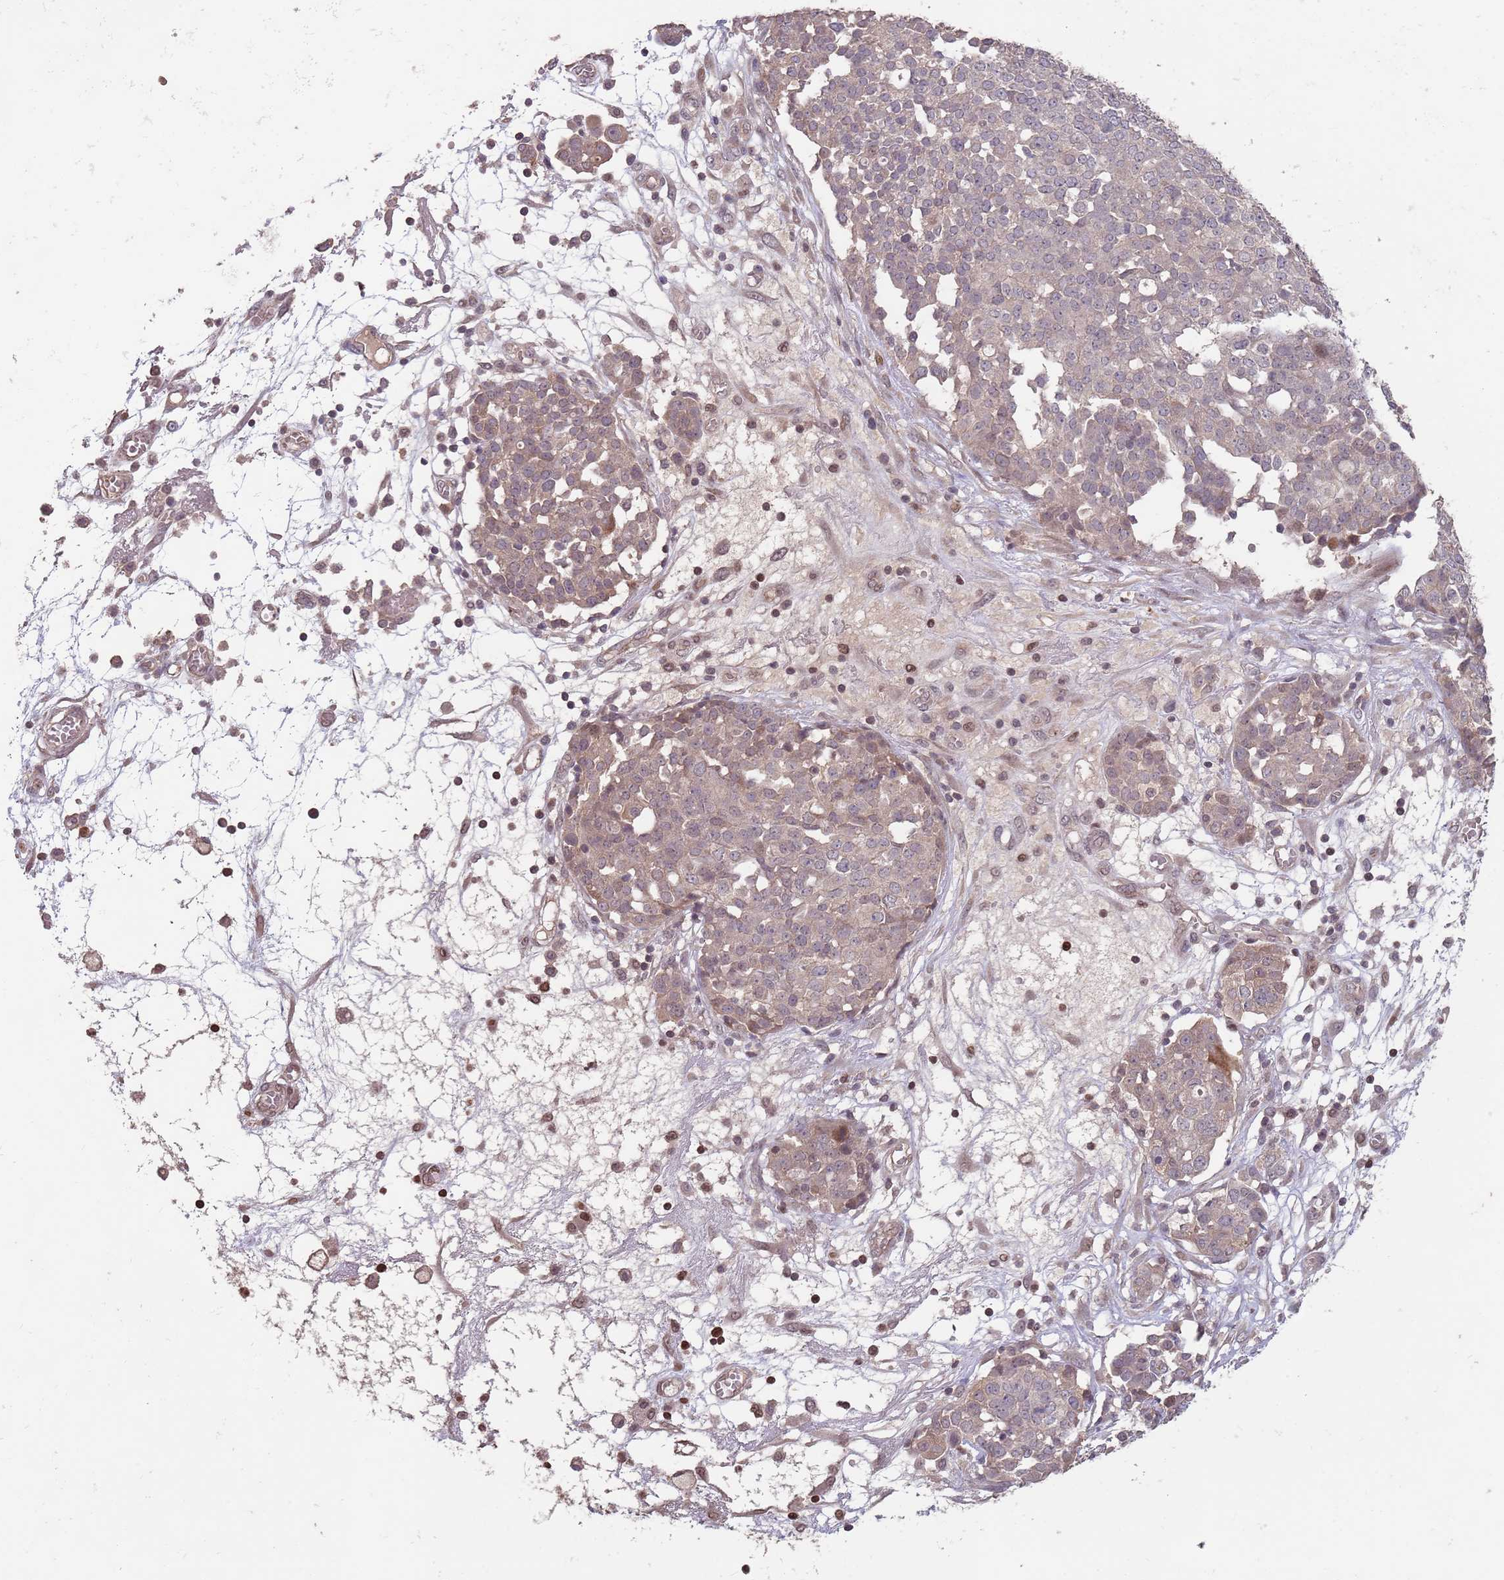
{"staining": {"intensity": "weak", "quantity": "25%-75%", "location": "cytoplasmic/membranous"}, "tissue": "ovarian cancer", "cell_type": "Tumor cells", "image_type": "cancer", "snomed": [{"axis": "morphology", "description": "Cystadenocarcinoma, serous, NOS"}, {"axis": "topography", "description": "Soft tissue"}, {"axis": "topography", "description": "Ovary"}], "caption": "Protein expression analysis of human ovarian serous cystadenocarcinoma reveals weak cytoplasmic/membranous expression in approximately 25%-75% of tumor cells. Nuclei are stained in blue.", "gene": "MEI1", "patient": {"sex": "female", "age": 57}}